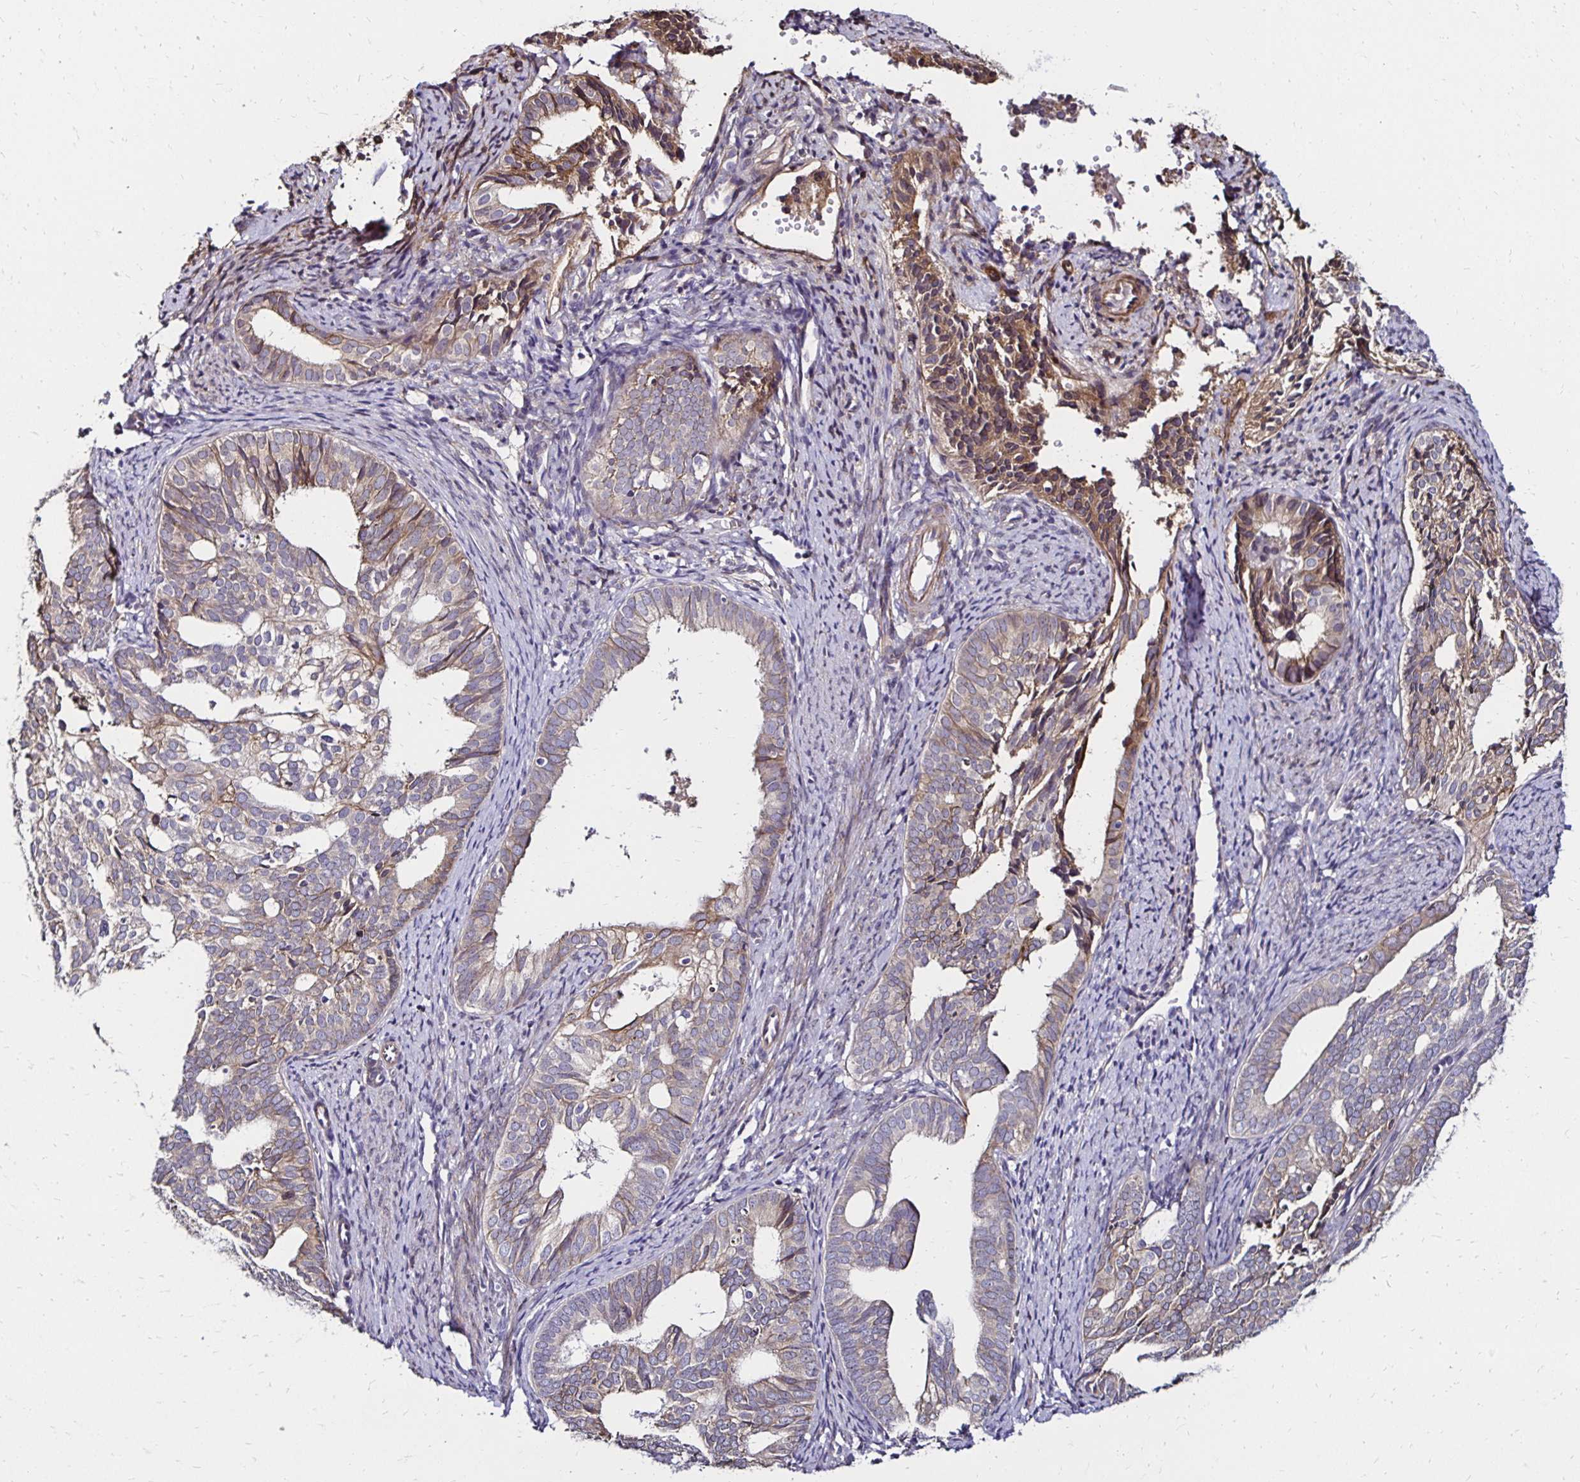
{"staining": {"intensity": "weak", "quantity": "25%-75%", "location": "cytoplasmic/membranous"}, "tissue": "endometrial cancer", "cell_type": "Tumor cells", "image_type": "cancer", "snomed": [{"axis": "morphology", "description": "Adenocarcinoma, NOS"}, {"axis": "topography", "description": "Endometrium"}], "caption": "A high-resolution histopathology image shows IHC staining of endometrial cancer (adenocarcinoma), which shows weak cytoplasmic/membranous expression in approximately 25%-75% of tumor cells.", "gene": "ITGB1", "patient": {"sex": "female", "age": 75}}